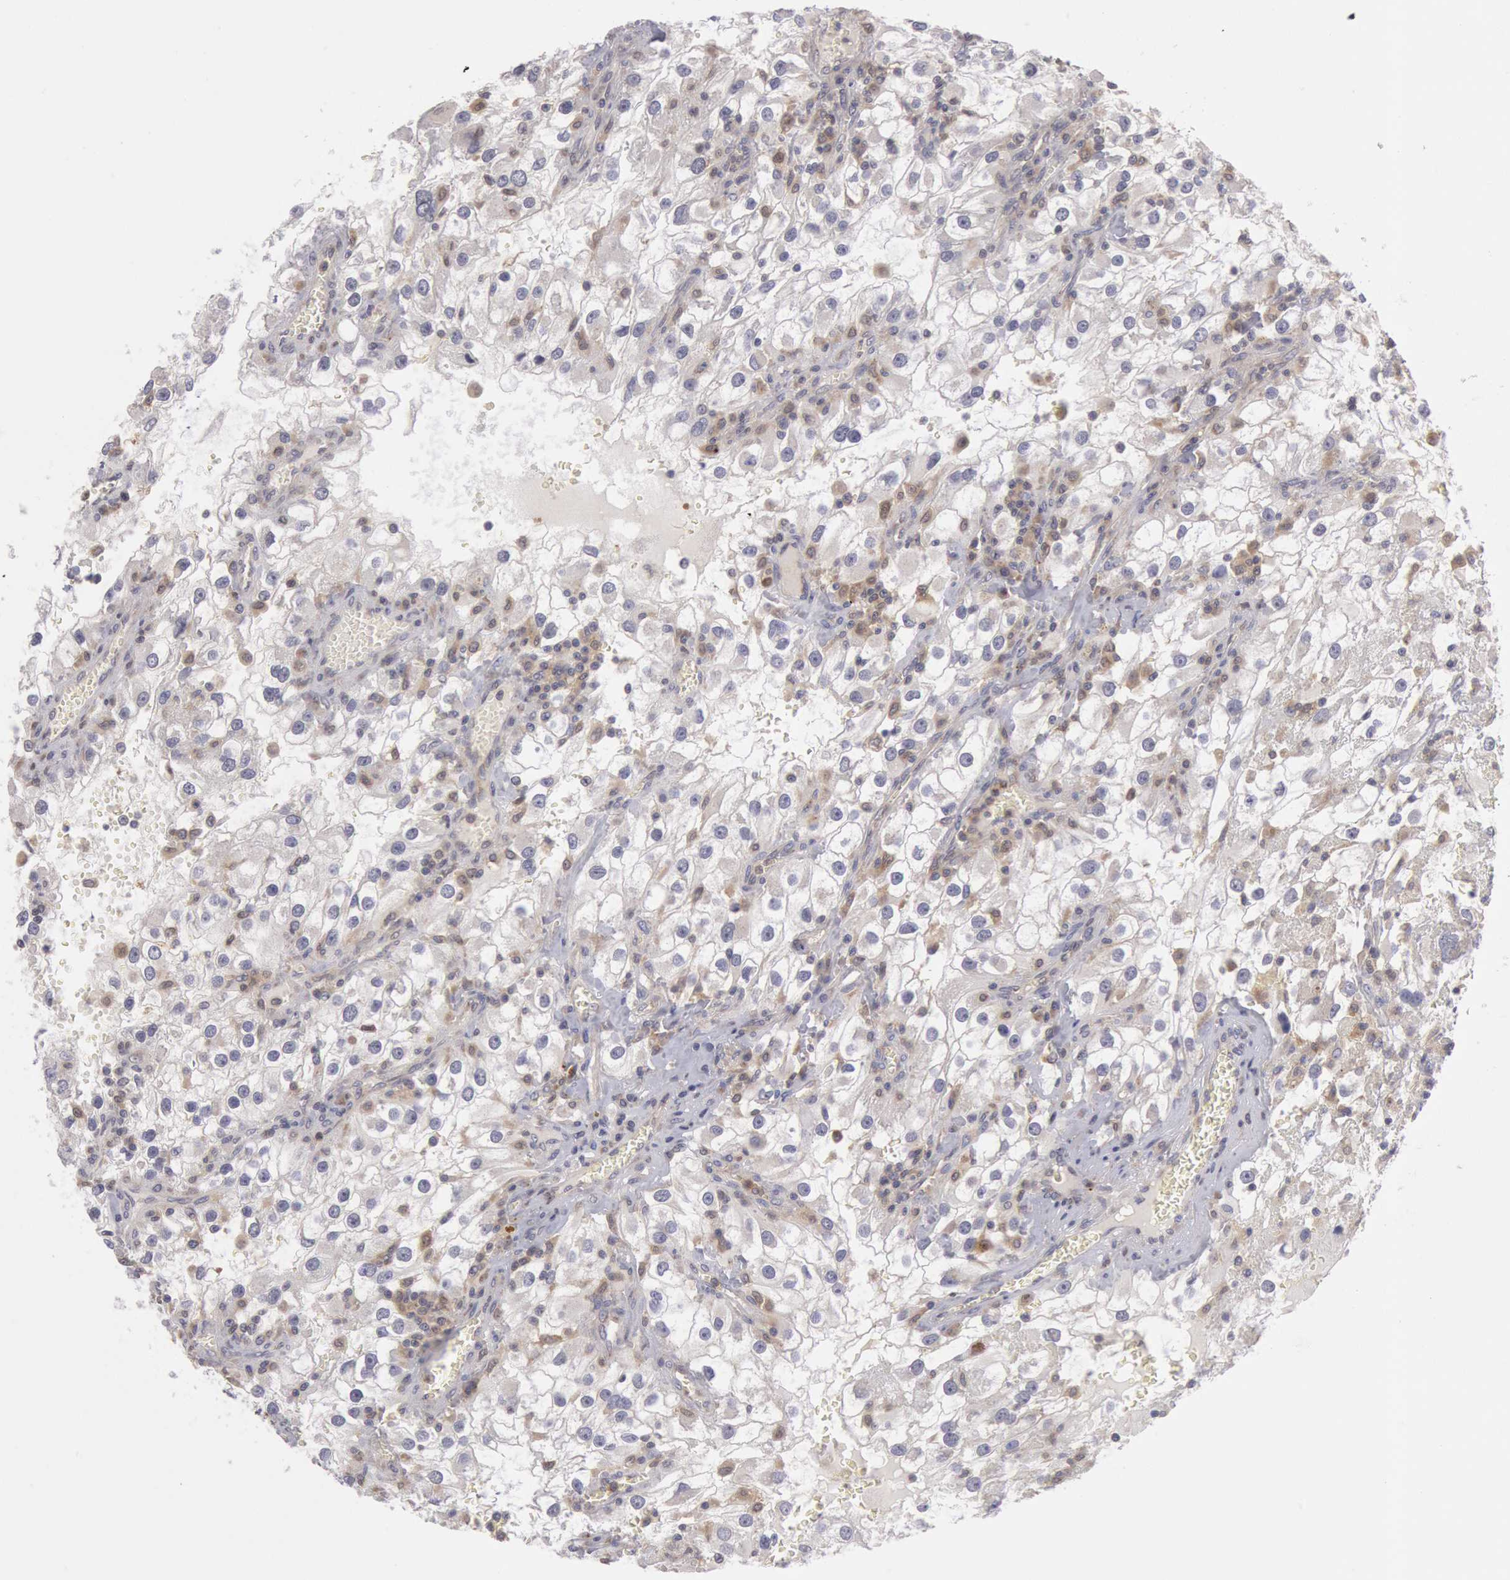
{"staining": {"intensity": "moderate", "quantity": "25%-75%", "location": "cytoplasmic/membranous"}, "tissue": "renal cancer", "cell_type": "Tumor cells", "image_type": "cancer", "snomed": [{"axis": "morphology", "description": "Adenocarcinoma, NOS"}, {"axis": "topography", "description": "Kidney"}], "caption": "Immunohistochemistry (IHC) micrograph of human renal cancer stained for a protein (brown), which exhibits medium levels of moderate cytoplasmic/membranous staining in approximately 25%-75% of tumor cells.", "gene": "PLA2G6", "patient": {"sex": "female", "age": 52}}